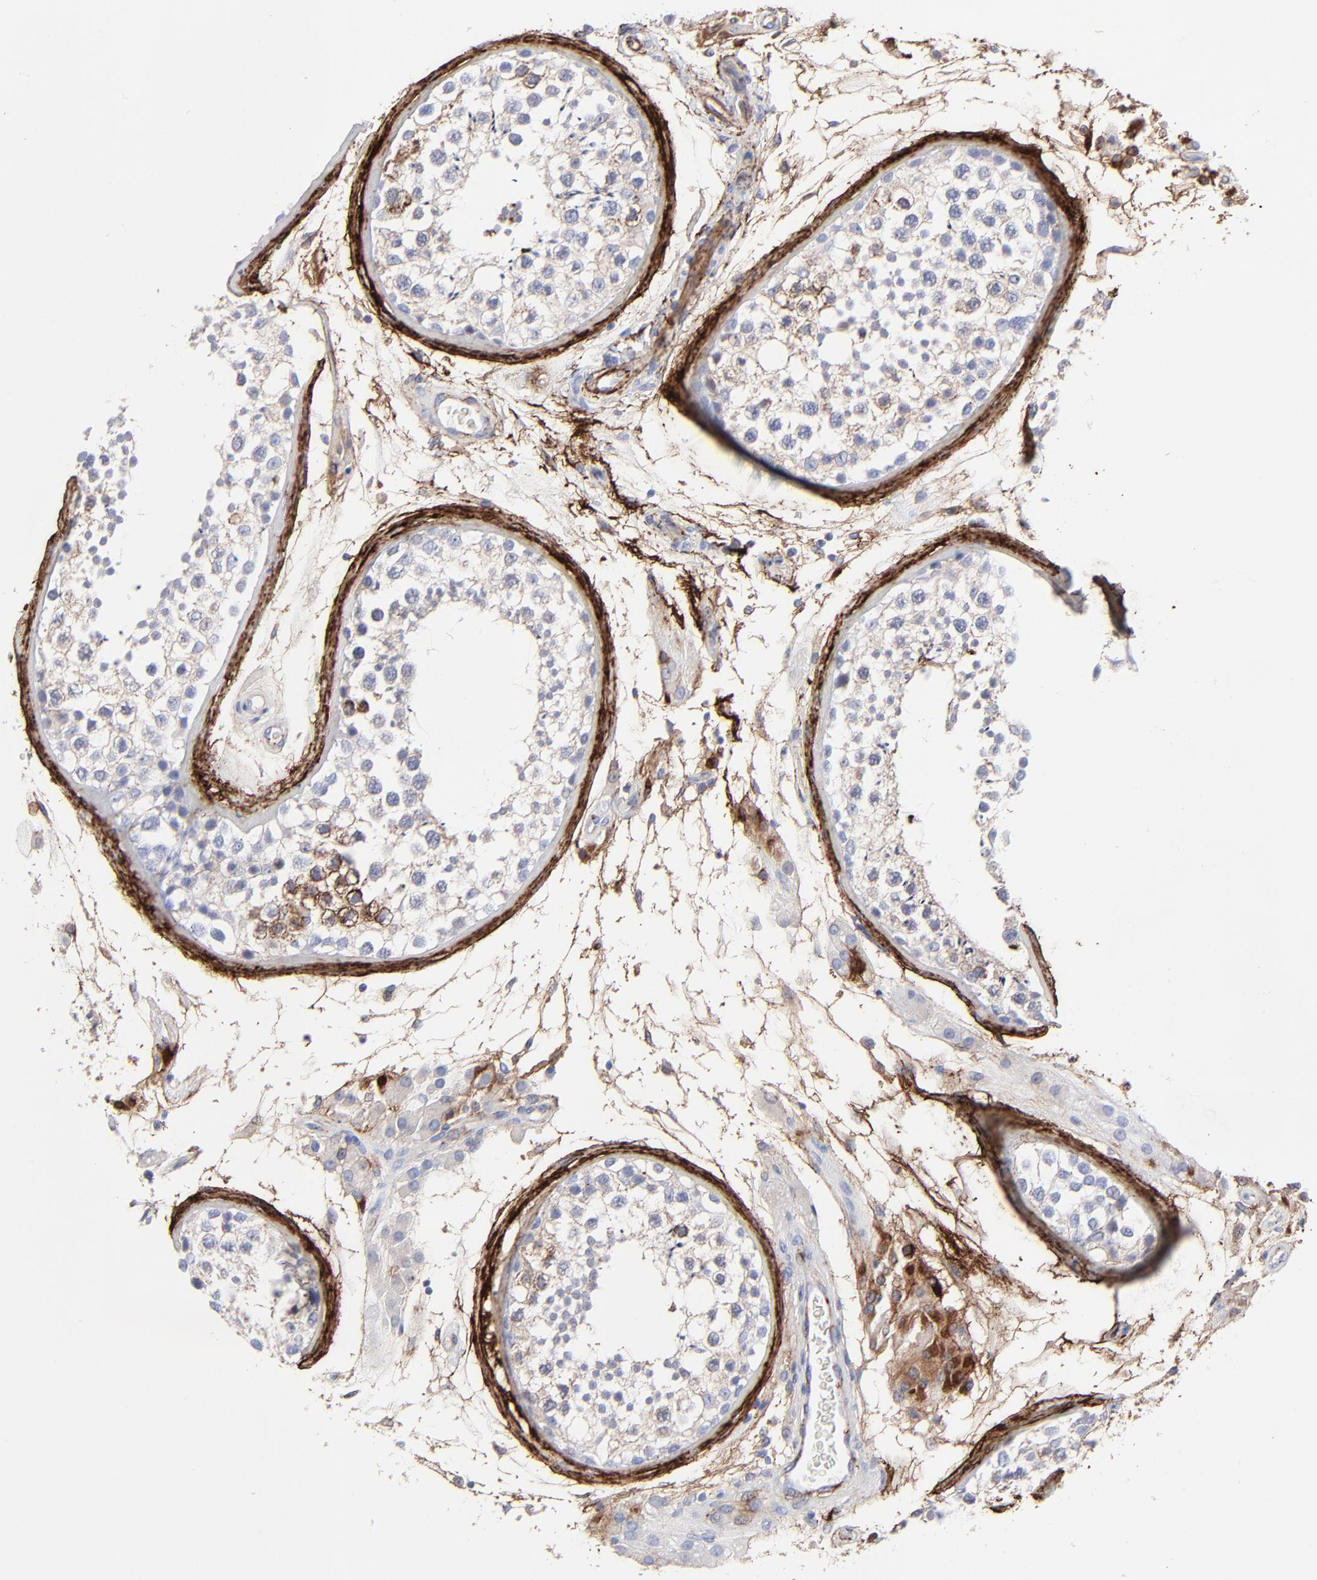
{"staining": {"intensity": "weak", "quantity": "<25%", "location": "cytoplasmic/membranous"}, "tissue": "testis", "cell_type": "Cells in seminiferous ducts", "image_type": "normal", "snomed": [{"axis": "morphology", "description": "Normal tissue, NOS"}, {"axis": "topography", "description": "Testis"}], "caption": "Immunohistochemistry histopathology image of unremarkable testis stained for a protein (brown), which demonstrates no staining in cells in seminiferous ducts.", "gene": "FBLN2", "patient": {"sex": "male", "age": 46}}